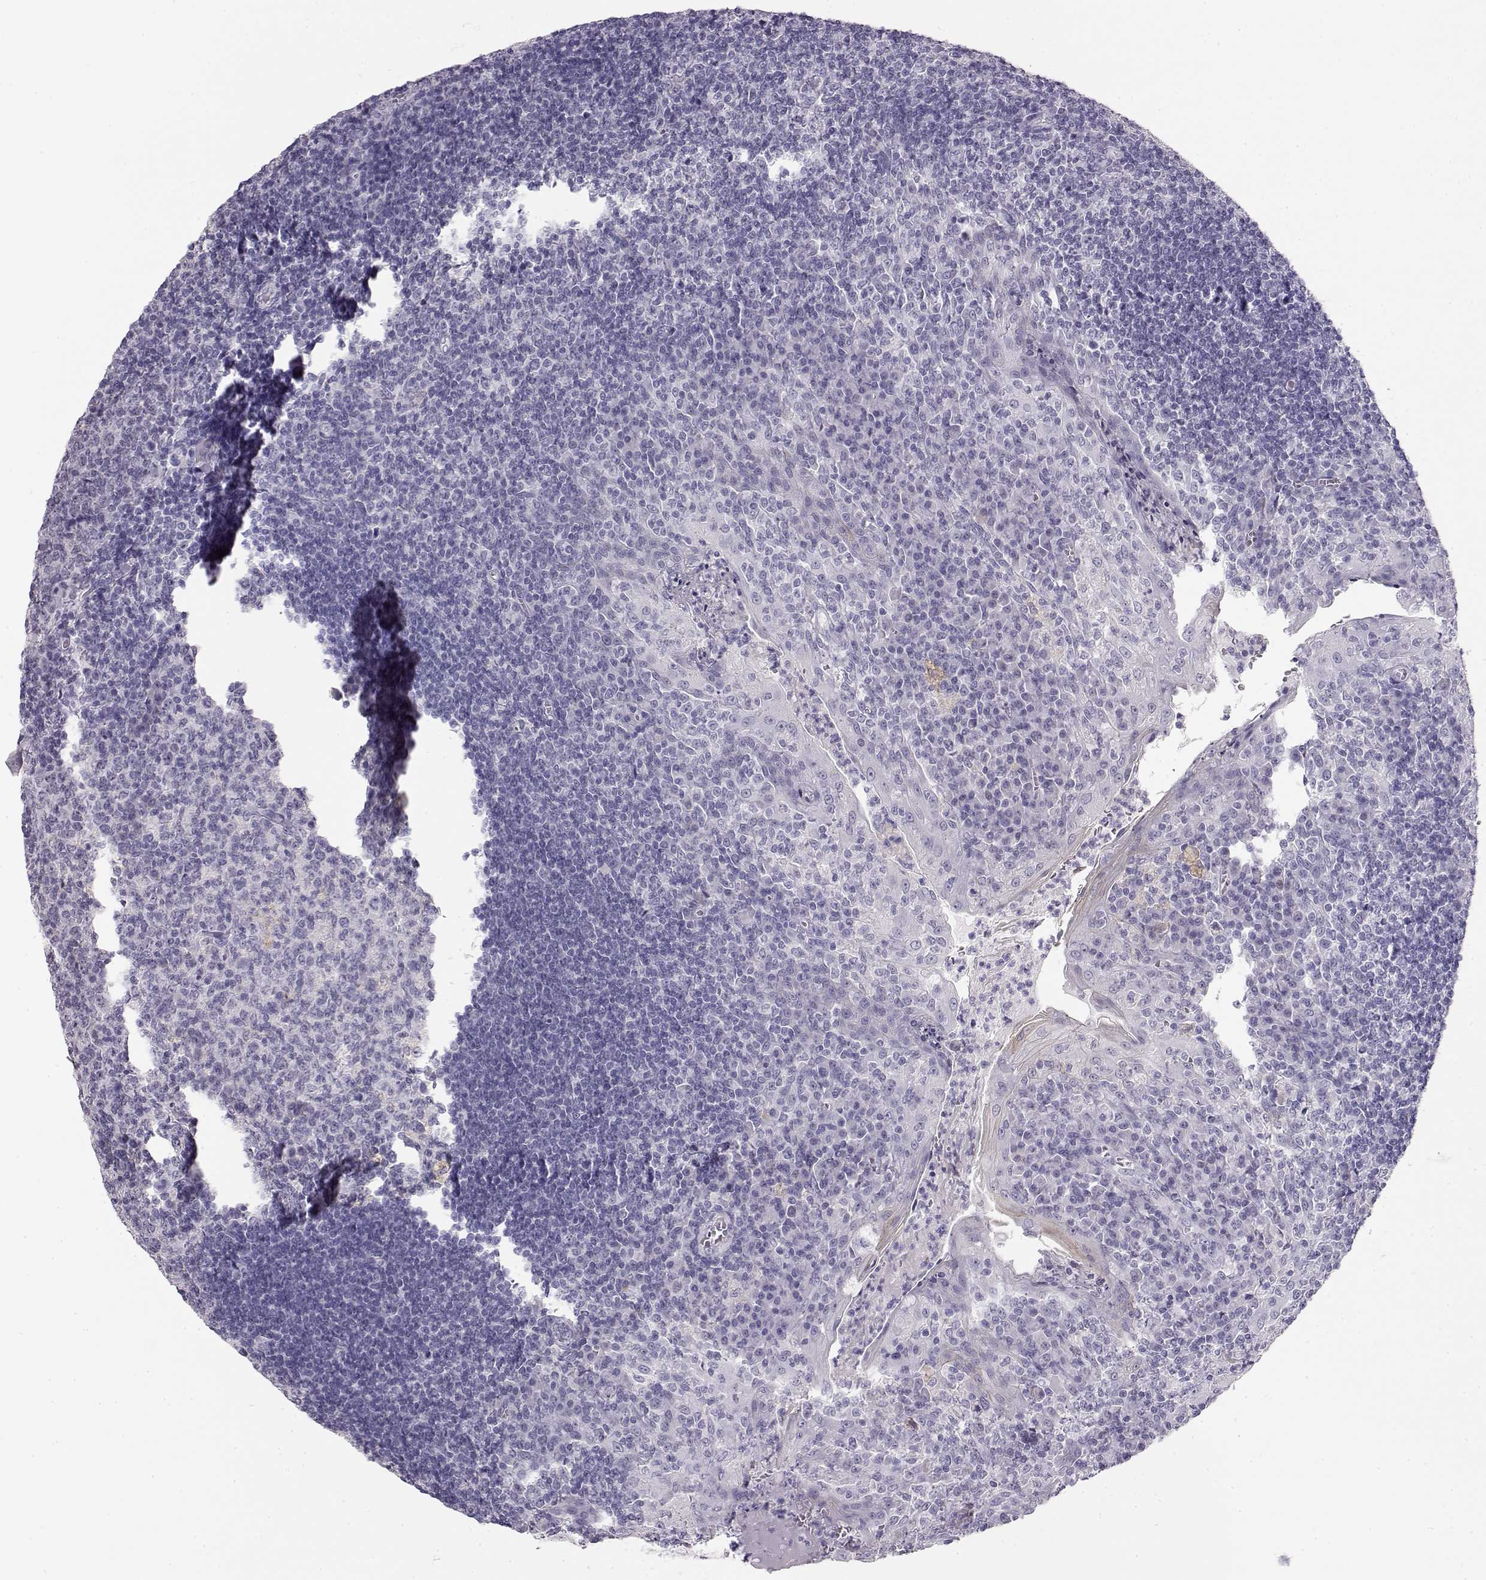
{"staining": {"intensity": "negative", "quantity": "none", "location": "none"}, "tissue": "tonsil", "cell_type": "Germinal center cells", "image_type": "normal", "snomed": [{"axis": "morphology", "description": "Normal tissue, NOS"}, {"axis": "topography", "description": "Tonsil"}], "caption": "IHC histopathology image of normal tonsil stained for a protein (brown), which displays no expression in germinal center cells. Nuclei are stained in blue.", "gene": "NUTM1", "patient": {"sex": "female", "age": 12}}